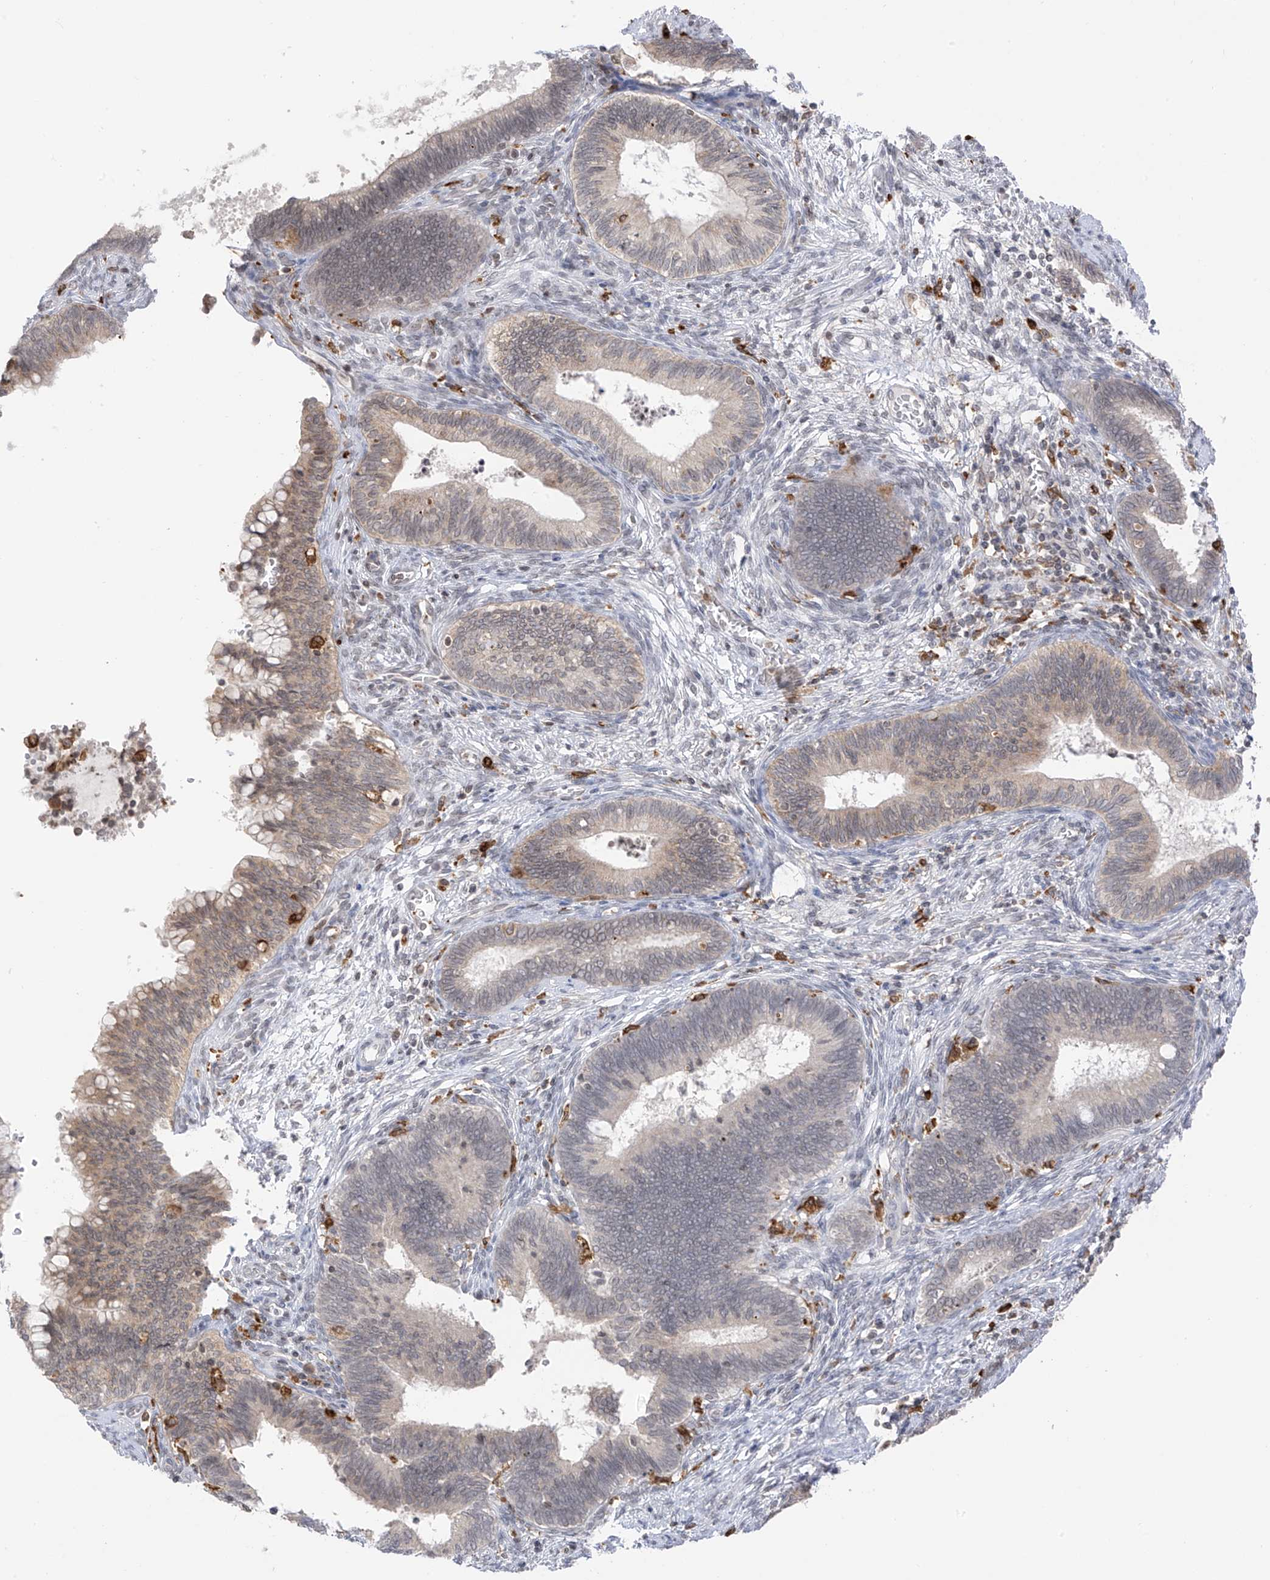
{"staining": {"intensity": "weak", "quantity": "25%-75%", "location": "cytoplasmic/membranous"}, "tissue": "cervical cancer", "cell_type": "Tumor cells", "image_type": "cancer", "snomed": [{"axis": "morphology", "description": "Adenocarcinoma, NOS"}, {"axis": "topography", "description": "Cervix"}], "caption": "Cervical cancer was stained to show a protein in brown. There is low levels of weak cytoplasmic/membranous positivity in approximately 25%-75% of tumor cells. (brown staining indicates protein expression, while blue staining denotes nuclei).", "gene": "TBXAS1", "patient": {"sex": "female", "age": 44}}